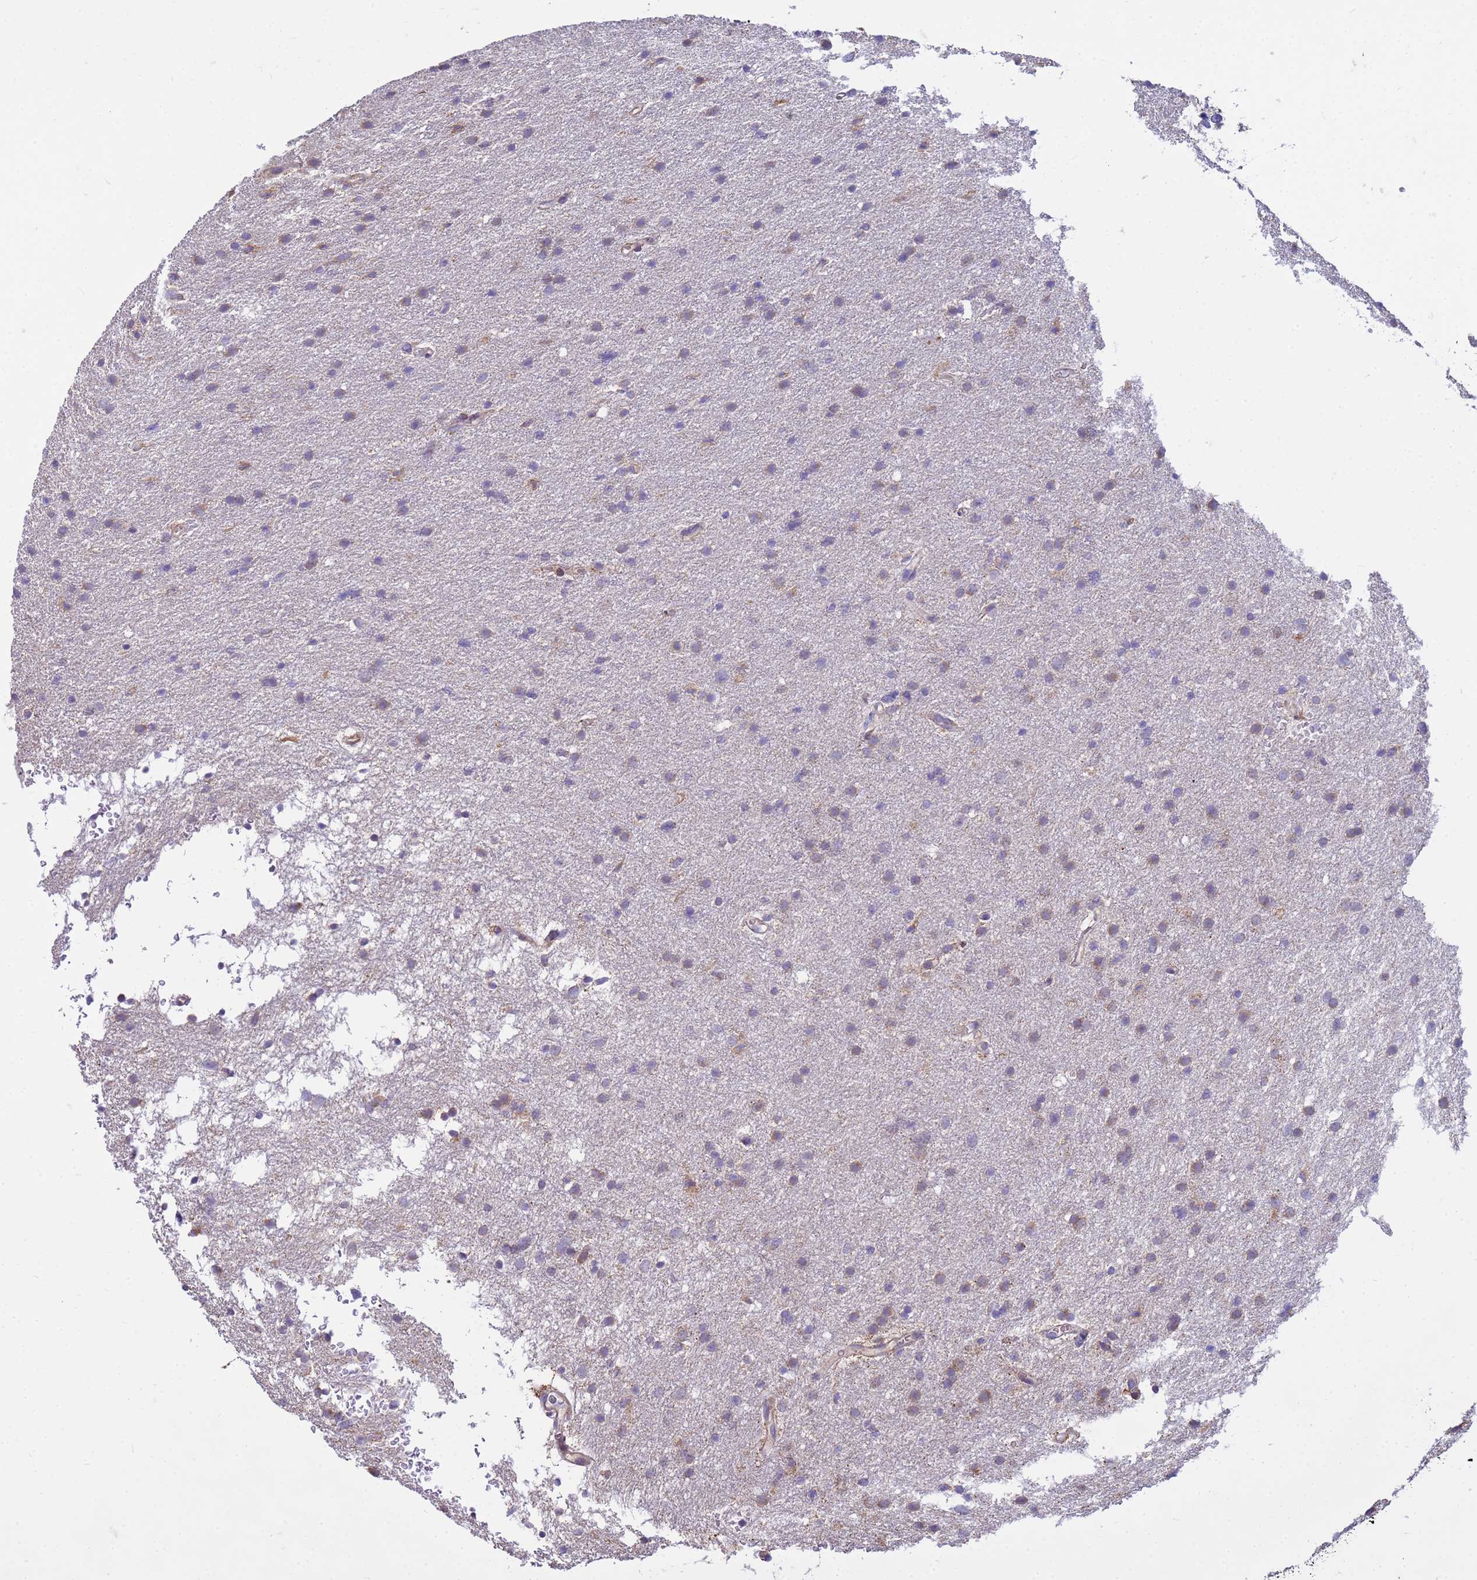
{"staining": {"intensity": "weak", "quantity": "25%-75%", "location": "cytoplasmic/membranous"}, "tissue": "glioma", "cell_type": "Tumor cells", "image_type": "cancer", "snomed": [{"axis": "morphology", "description": "Glioma, malignant, High grade"}, {"axis": "topography", "description": "Cerebral cortex"}], "caption": "Immunohistochemistry (IHC) image of neoplastic tissue: human malignant glioma (high-grade) stained using immunohistochemistry reveals low levels of weak protein expression localized specifically in the cytoplasmic/membranous of tumor cells, appearing as a cytoplasmic/membranous brown color.", "gene": "THAP5", "patient": {"sex": "female", "age": 36}}